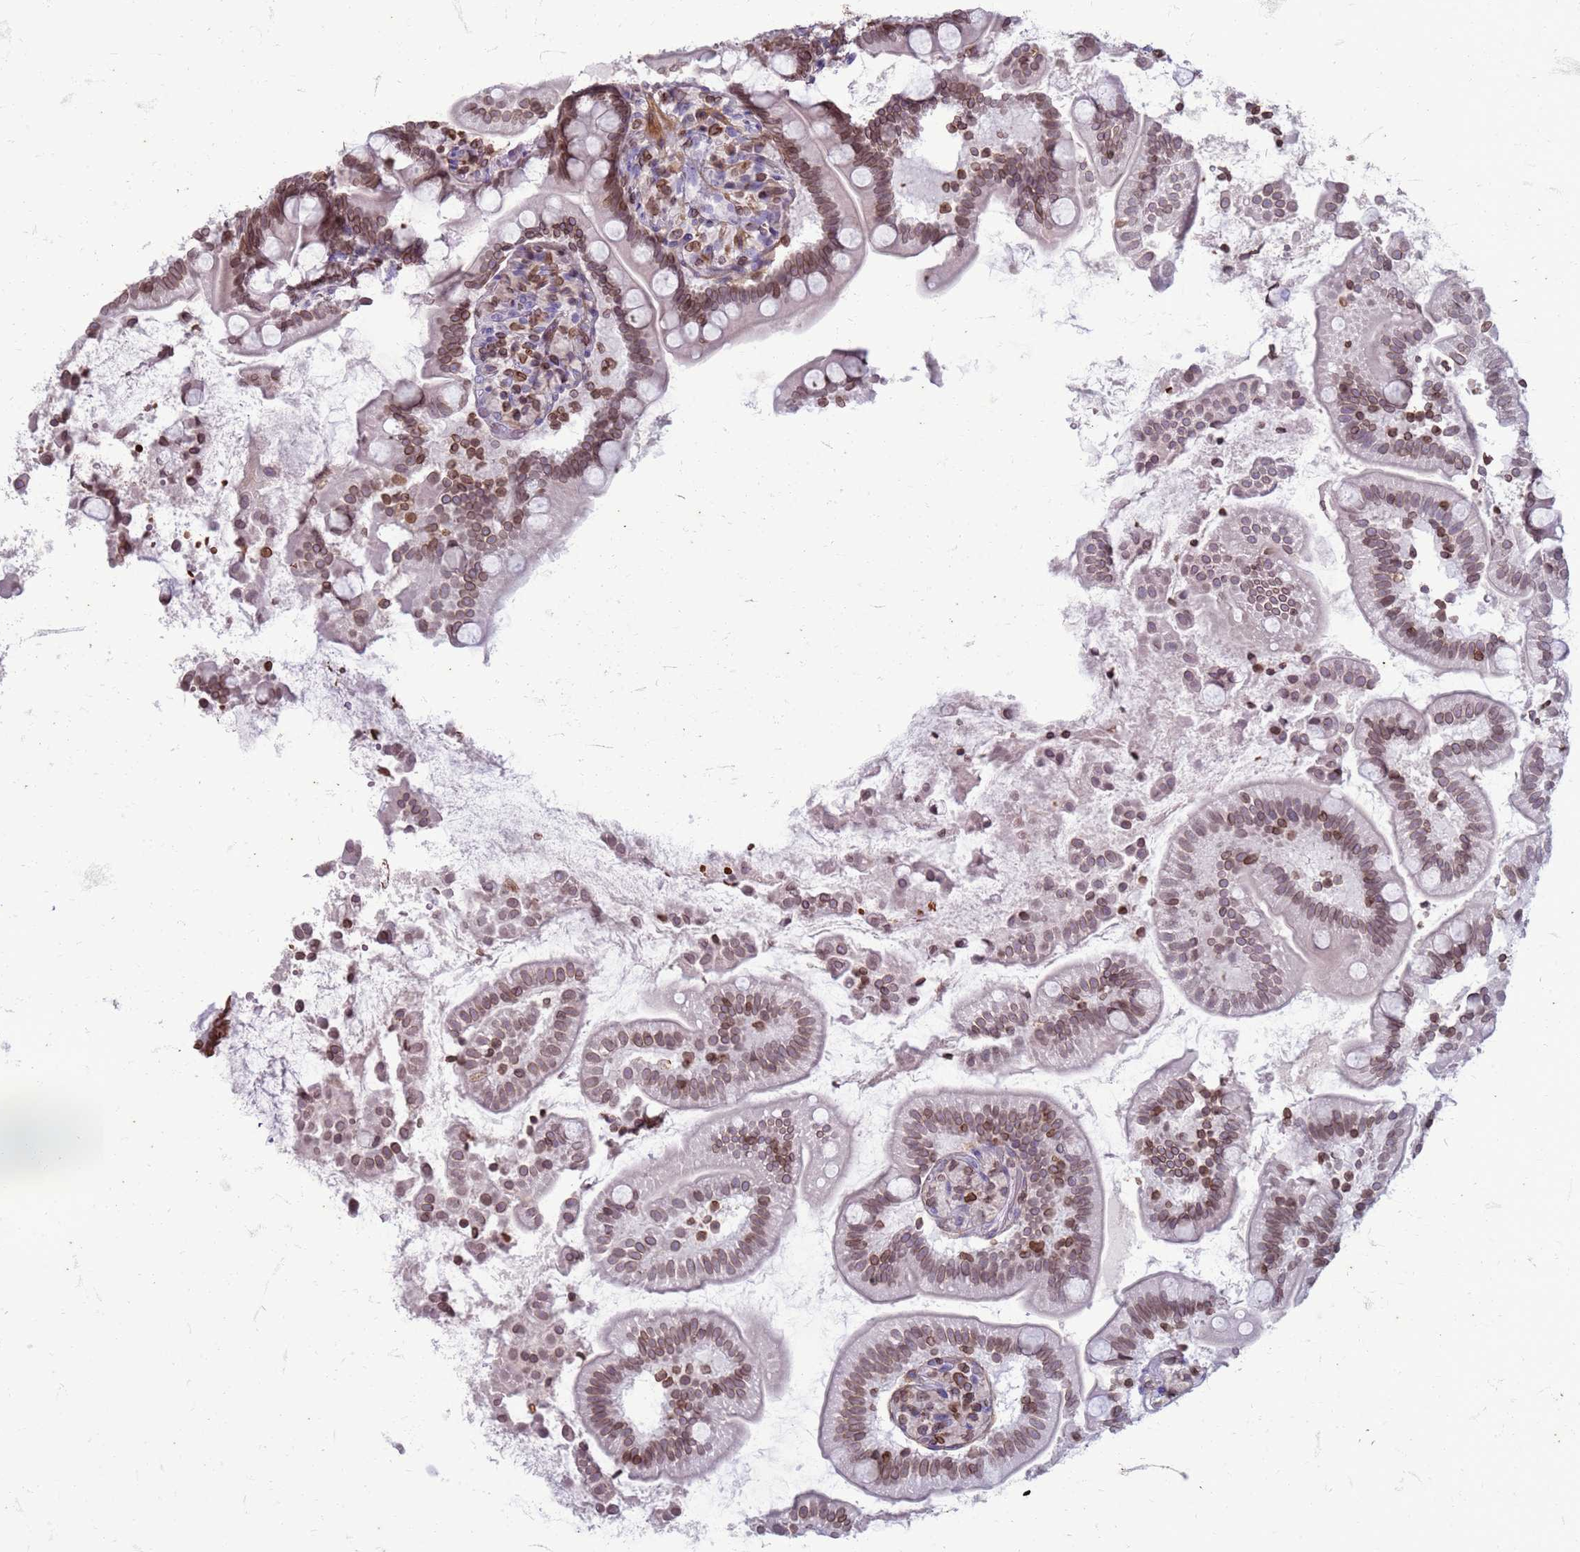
{"staining": {"intensity": "moderate", "quantity": ">75%", "location": "cytoplasmic/membranous,nuclear"}, "tissue": "small intestine", "cell_type": "Glandular cells", "image_type": "normal", "snomed": [{"axis": "morphology", "description": "Normal tissue, NOS"}, {"axis": "topography", "description": "Small intestine"}], "caption": "Protein staining exhibits moderate cytoplasmic/membranous,nuclear expression in approximately >75% of glandular cells in unremarkable small intestine. The protein is shown in brown color, while the nuclei are stained blue.", "gene": "METTL25B", "patient": {"sex": "female", "age": 64}}